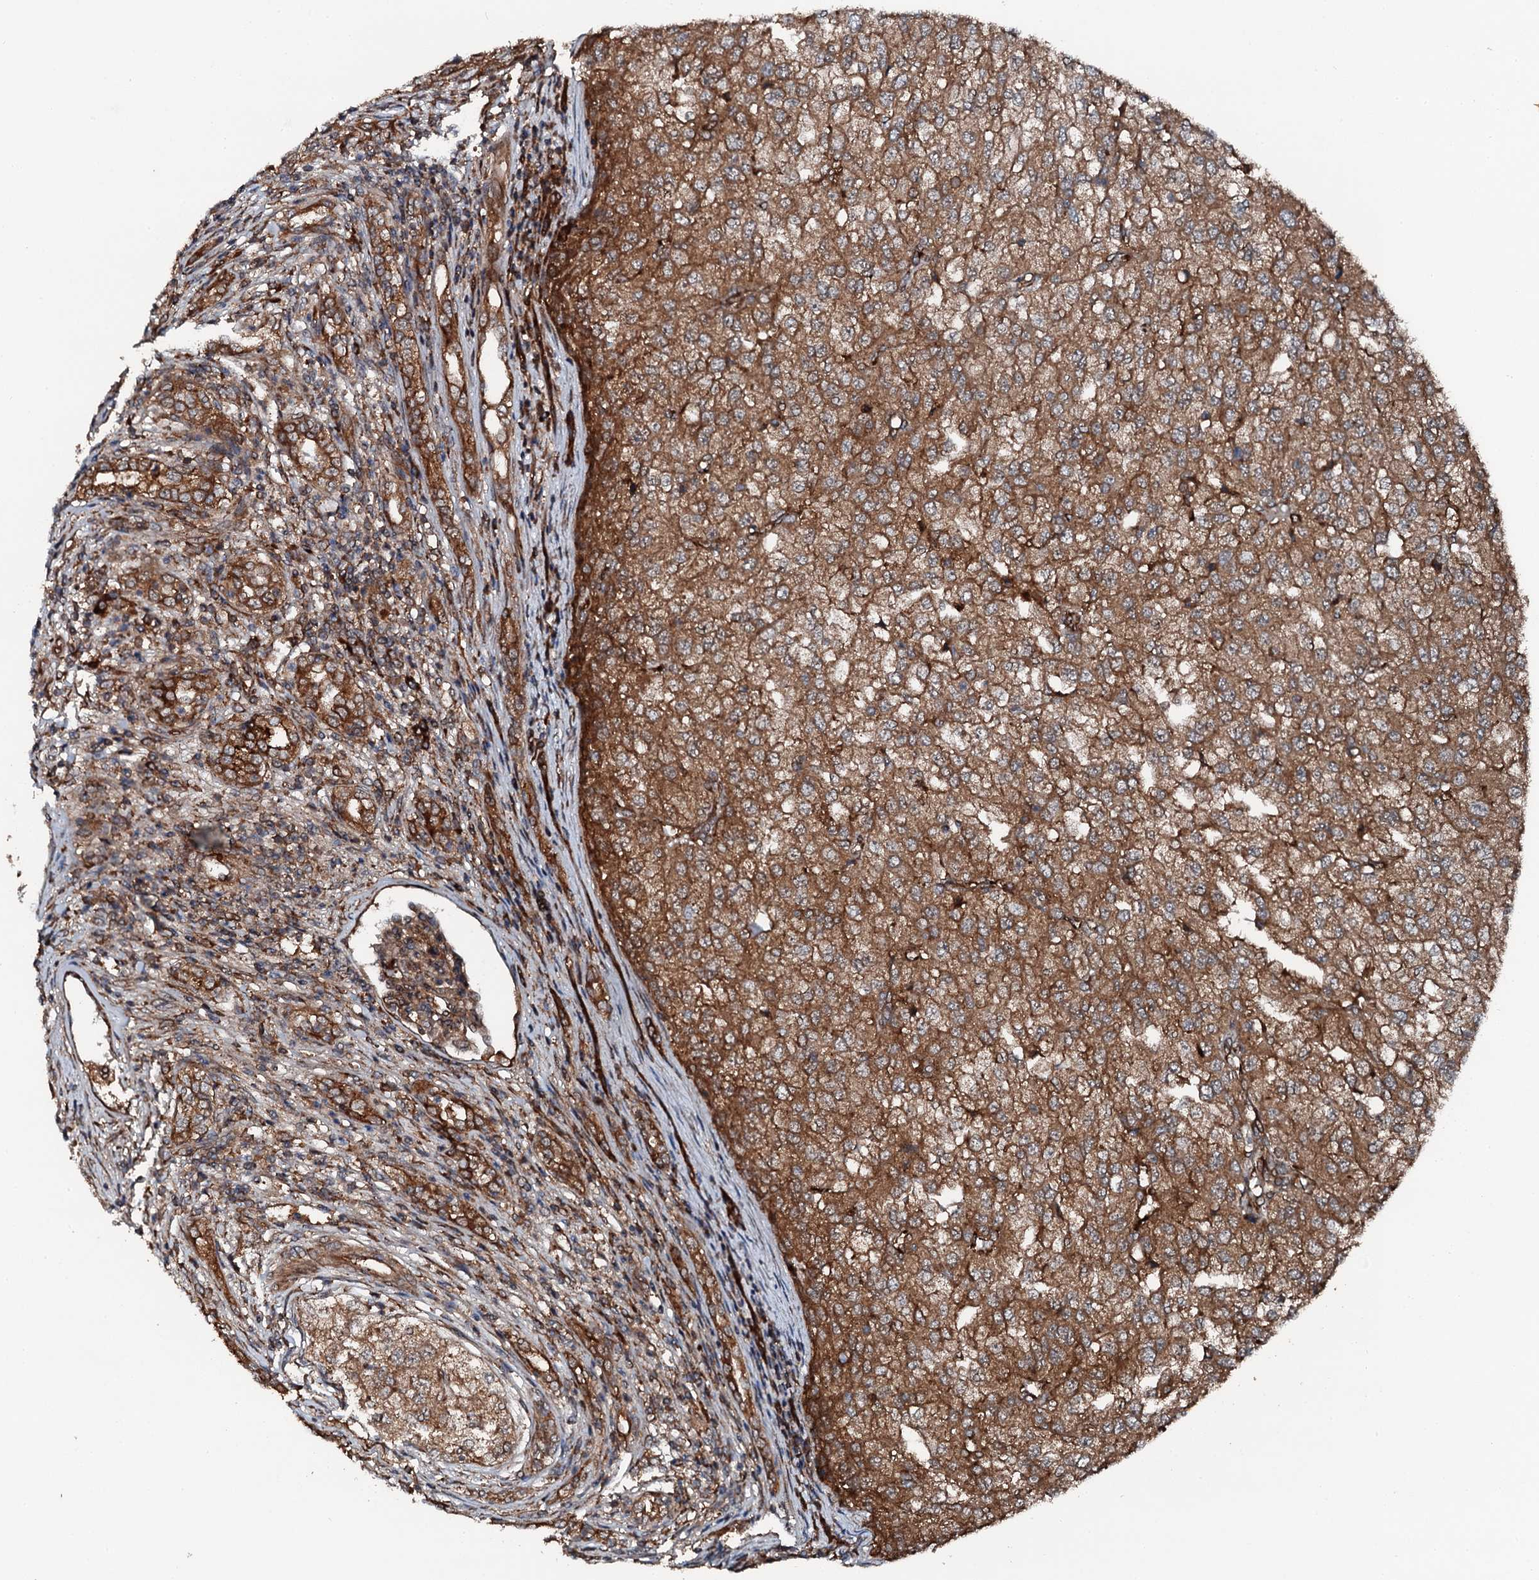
{"staining": {"intensity": "moderate", "quantity": ">75%", "location": "cytoplasmic/membranous"}, "tissue": "renal cancer", "cell_type": "Tumor cells", "image_type": "cancer", "snomed": [{"axis": "morphology", "description": "Adenocarcinoma, NOS"}, {"axis": "topography", "description": "Kidney"}], "caption": "High-magnification brightfield microscopy of renal cancer stained with DAB (brown) and counterstained with hematoxylin (blue). tumor cells exhibit moderate cytoplasmic/membranous staining is seen in approximately>75% of cells.", "gene": "FLYWCH1", "patient": {"sex": "female", "age": 54}}